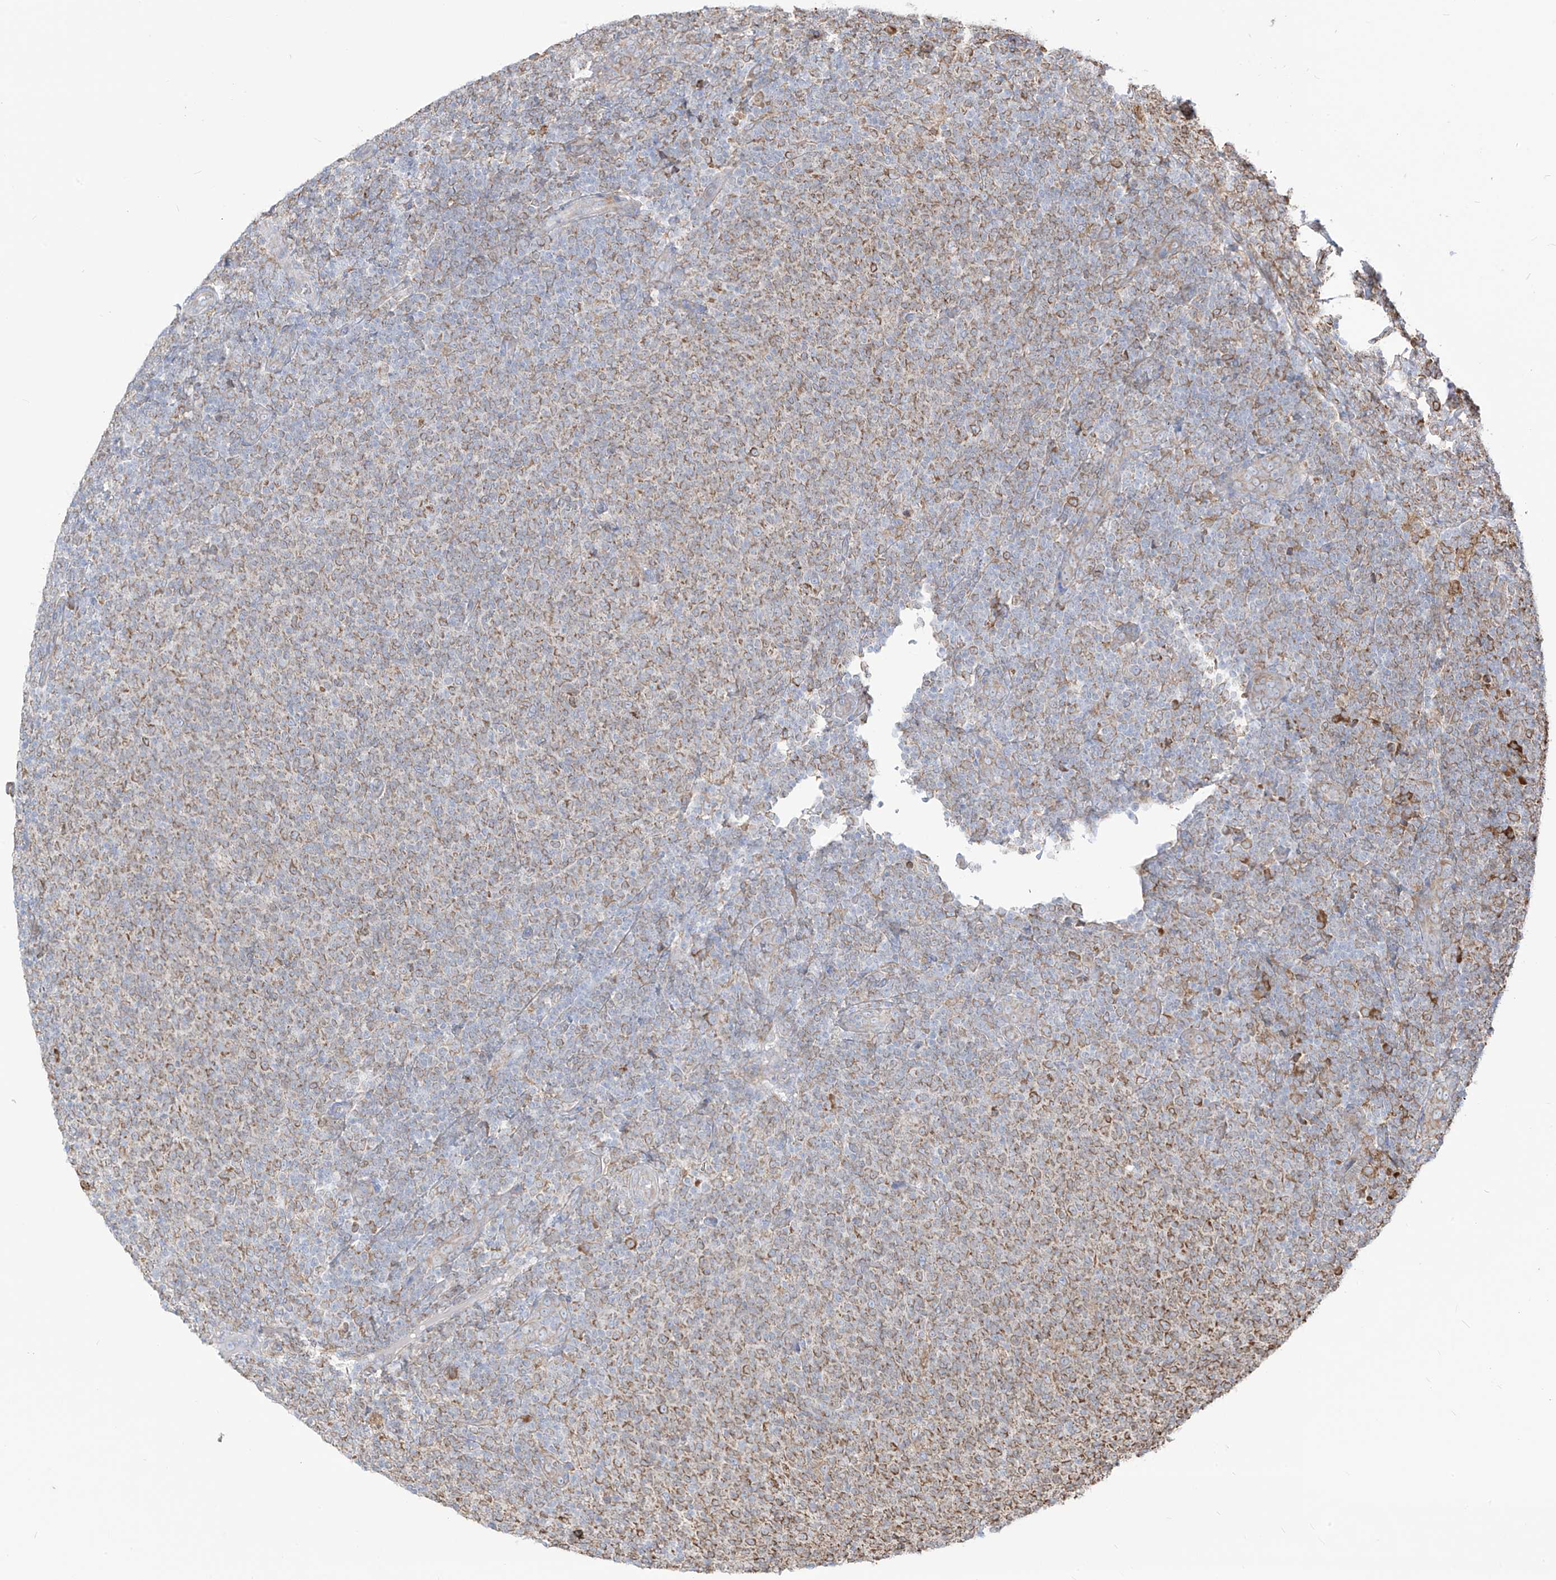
{"staining": {"intensity": "weak", "quantity": "25%-75%", "location": "cytoplasmic/membranous"}, "tissue": "lymphoma", "cell_type": "Tumor cells", "image_type": "cancer", "snomed": [{"axis": "morphology", "description": "Malignant lymphoma, non-Hodgkin's type, Low grade"}, {"axis": "topography", "description": "Lymph node"}], "caption": "A photomicrograph of human lymphoma stained for a protein shows weak cytoplasmic/membranous brown staining in tumor cells.", "gene": "PDIA6", "patient": {"sex": "male", "age": 66}}